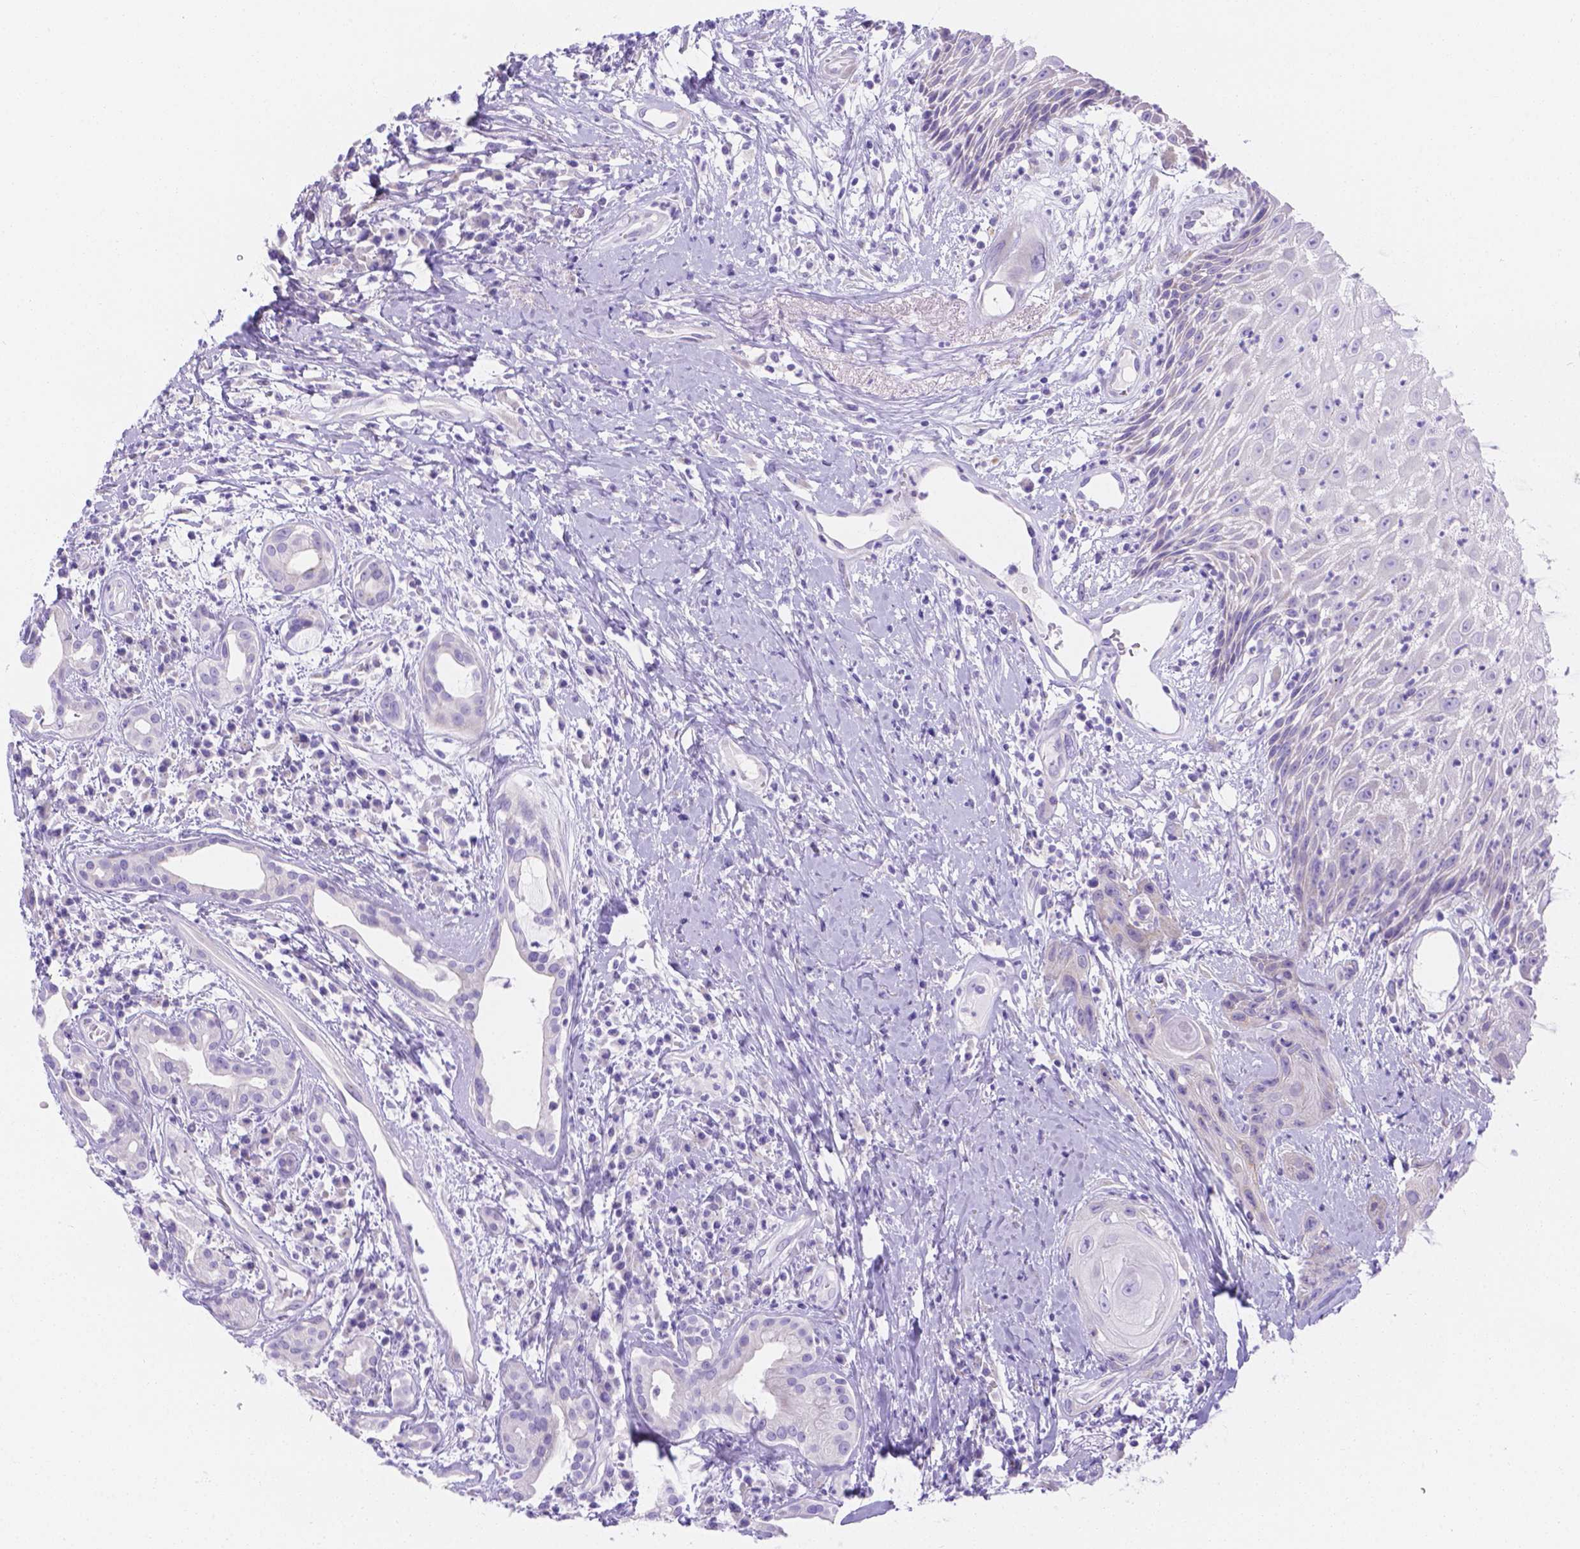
{"staining": {"intensity": "negative", "quantity": "none", "location": "none"}, "tissue": "head and neck cancer", "cell_type": "Tumor cells", "image_type": "cancer", "snomed": [{"axis": "morphology", "description": "Squamous cell carcinoma, NOS"}, {"axis": "topography", "description": "Head-Neck"}], "caption": "High magnification brightfield microscopy of squamous cell carcinoma (head and neck) stained with DAB (brown) and counterstained with hematoxylin (blue): tumor cells show no significant staining.", "gene": "MLN", "patient": {"sex": "male", "age": 57}}